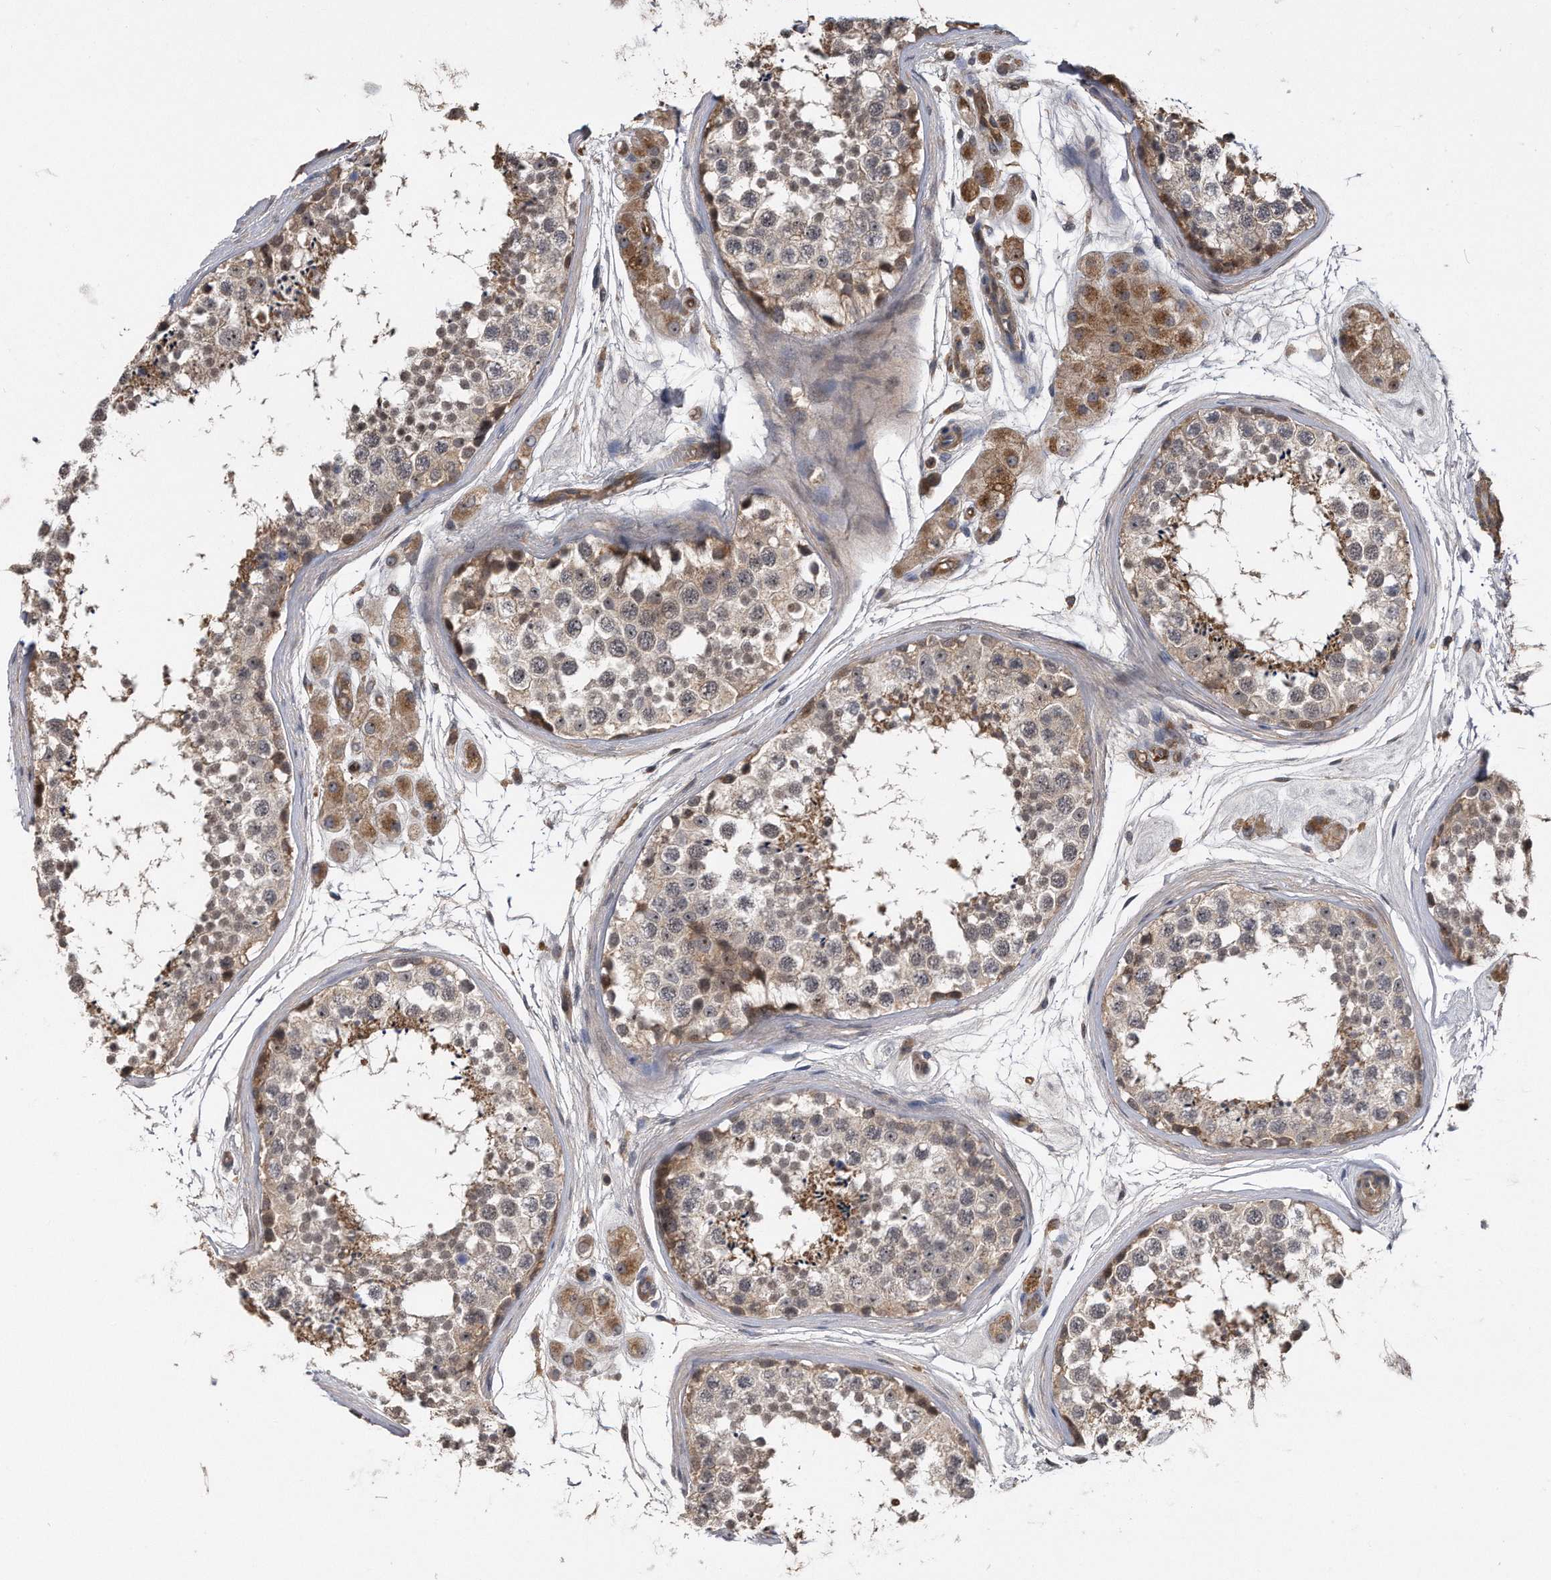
{"staining": {"intensity": "weak", "quantity": "25%-75%", "location": "cytoplasmic/membranous"}, "tissue": "testis", "cell_type": "Cells in seminiferous ducts", "image_type": "normal", "snomed": [{"axis": "morphology", "description": "Normal tissue, NOS"}, {"axis": "topography", "description": "Testis"}], "caption": "Immunohistochemical staining of benign human testis exhibits weak cytoplasmic/membranous protein positivity in approximately 25%-75% of cells in seminiferous ducts.", "gene": "KCND3", "patient": {"sex": "male", "age": 56}}